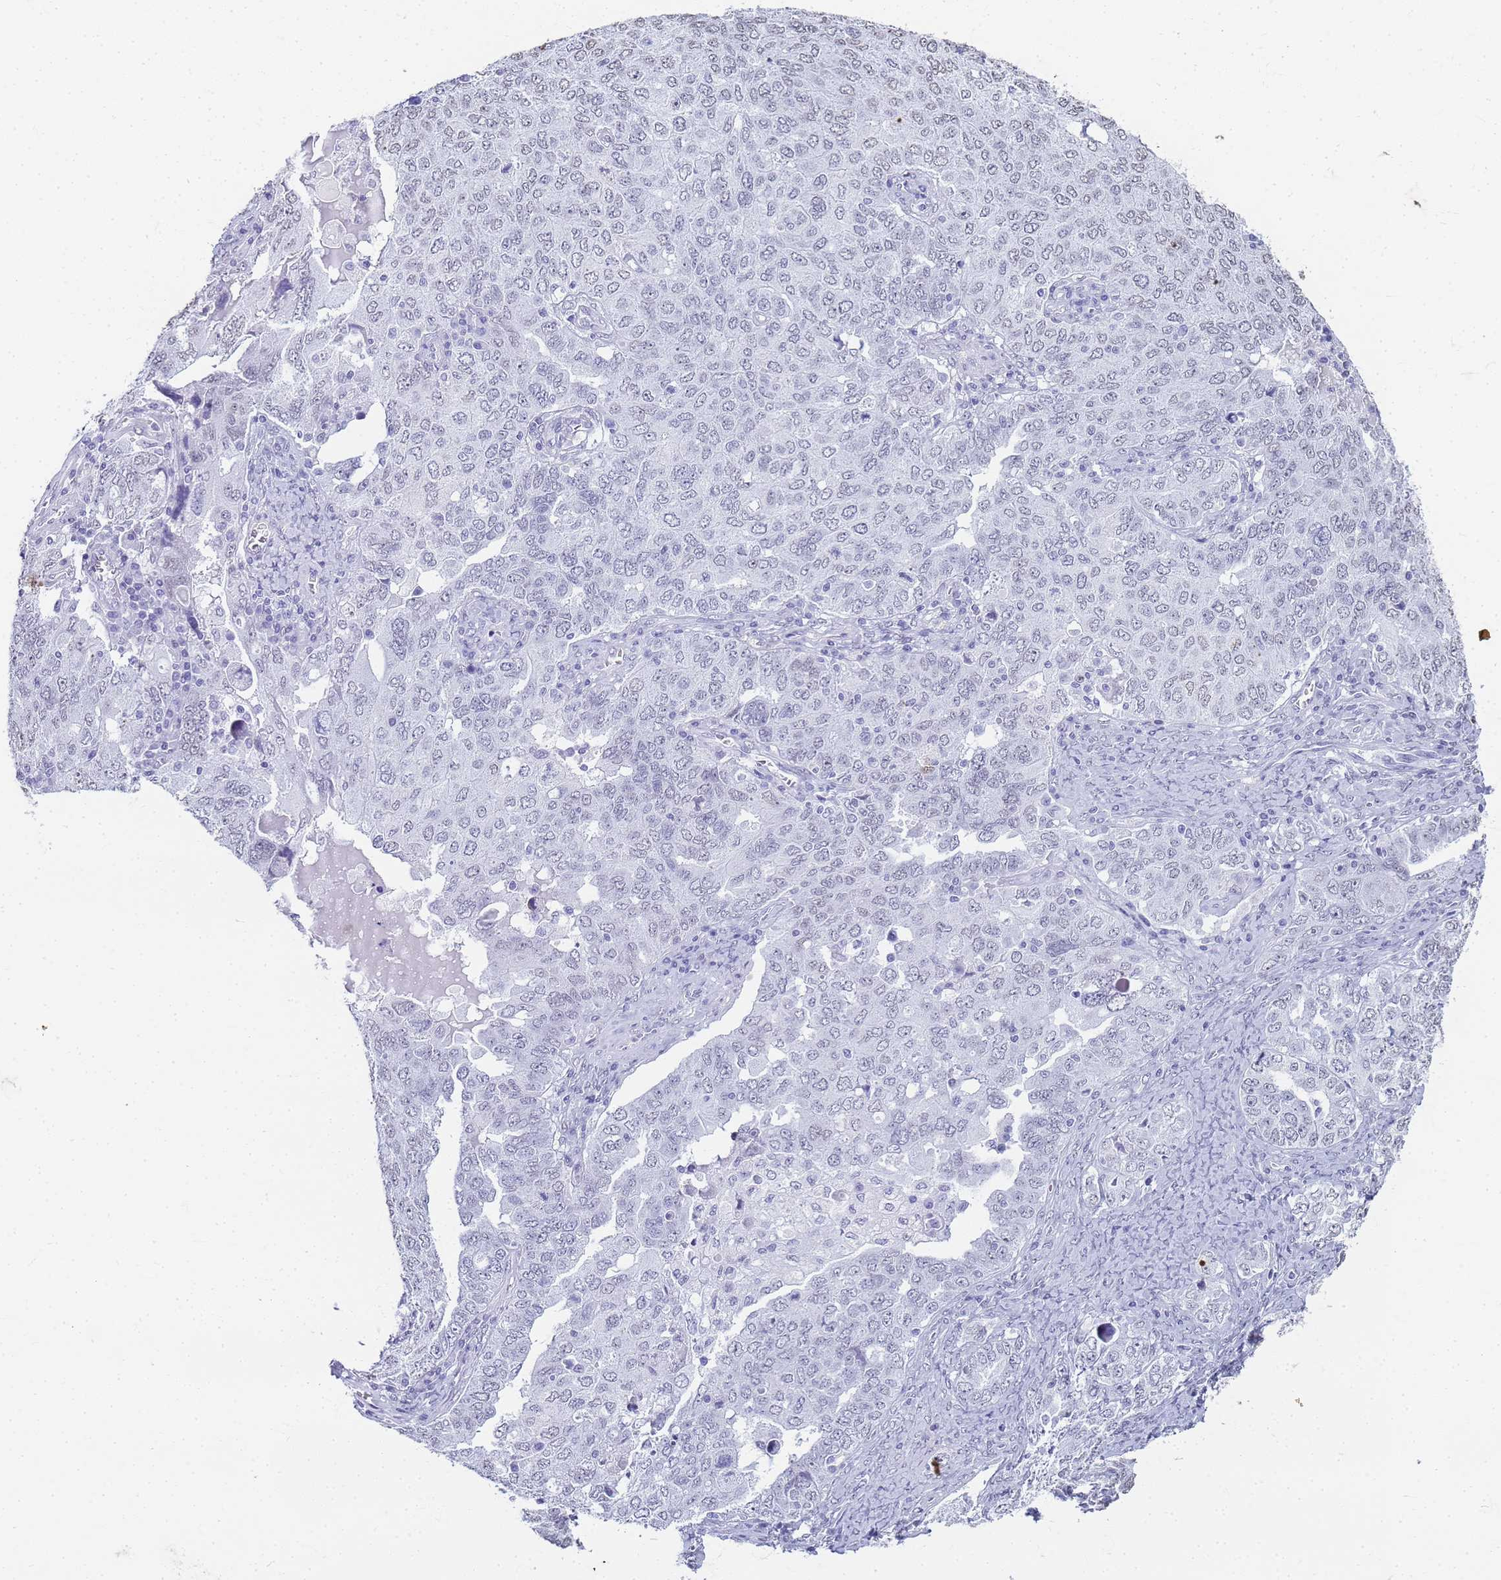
{"staining": {"intensity": "negative", "quantity": "none", "location": "none"}, "tissue": "ovarian cancer", "cell_type": "Tumor cells", "image_type": "cancer", "snomed": [{"axis": "morphology", "description": "Carcinoma, endometroid"}, {"axis": "topography", "description": "Ovary"}], "caption": "There is no significant expression in tumor cells of ovarian cancer.", "gene": "SLC7A9", "patient": {"sex": "female", "age": 62}}